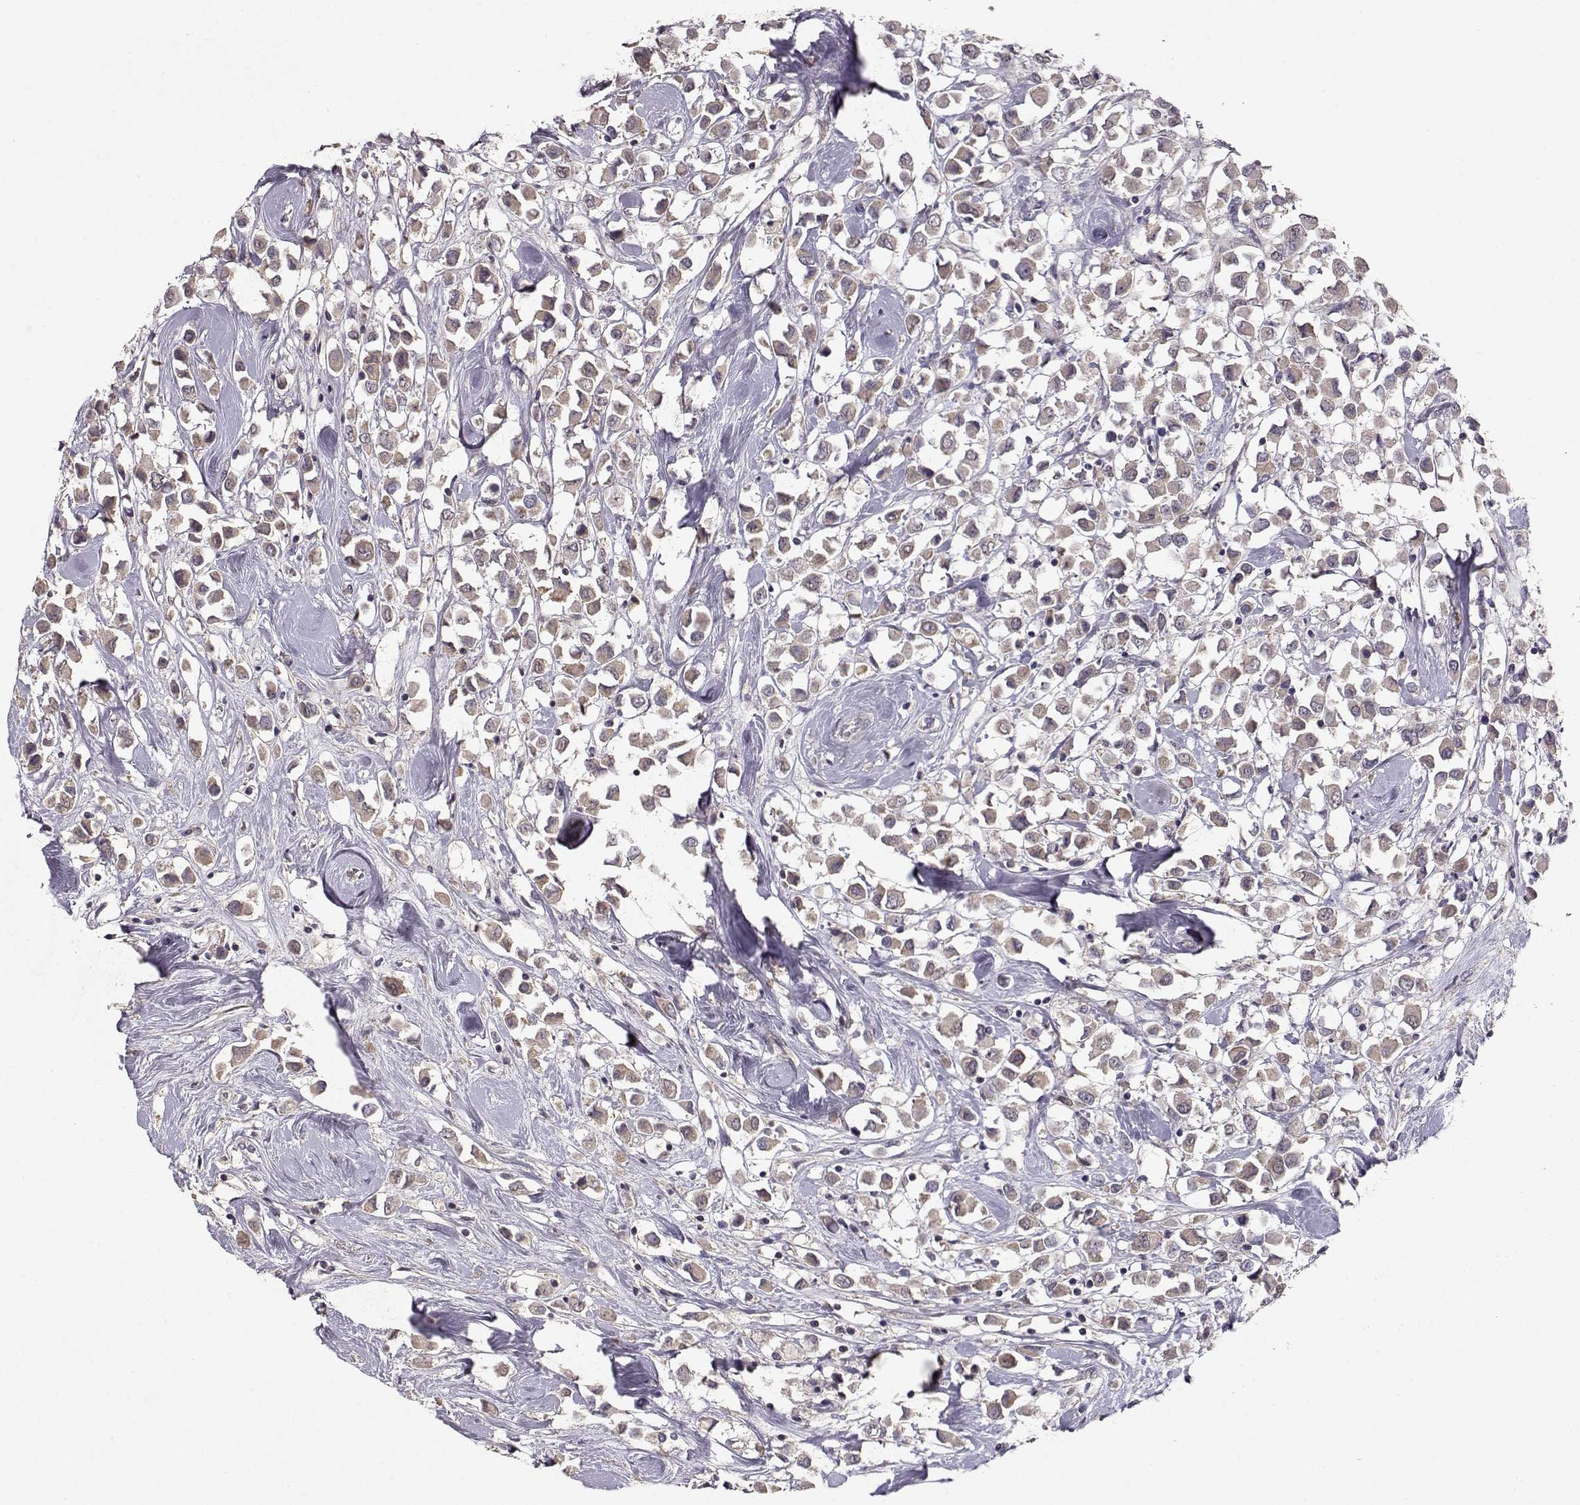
{"staining": {"intensity": "weak", "quantity": ">75%", "location": "cytoplasmic/membranous"}, "tissue": "breast cancer", "cell_type": "Tumor cells", "image_type": "cancer", "snomed": [{"axis": "morphology", "description": "Duct carcinoma"}, {"axis": "topography", "description": "Breast"}], "caption": "Infiltrating ductal carcinoma (breast) stained with a brown dye shows weak cytoplasmic/membranous positive staining in about >75% of tumor cells.", "gene": "PMCH", "patient": {"sex": "female", "age": 61}}